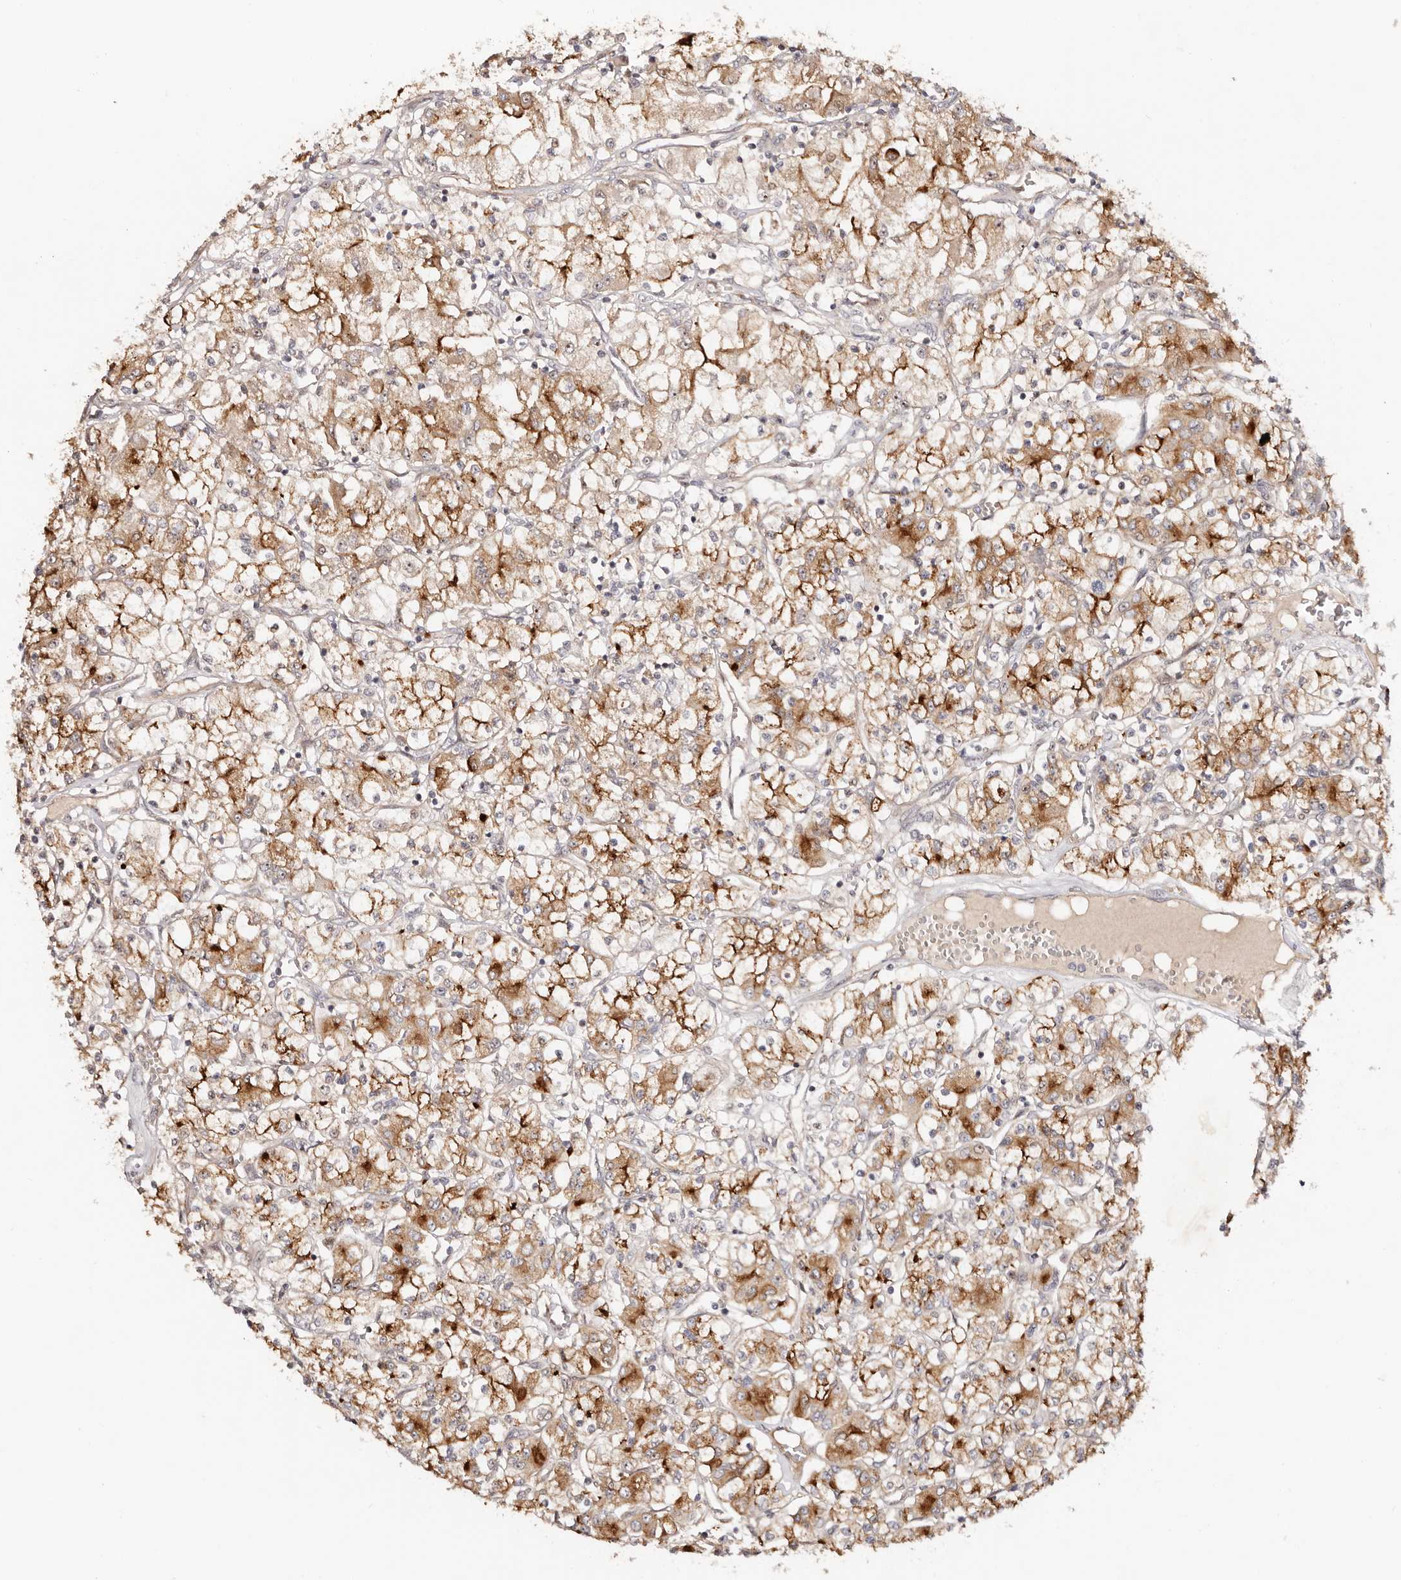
{"staining": {"intensity": "strong", "quantity": "25%-75%", "location": "cytoplasmic/membranous"}, "tissue": "renal cancer", "cell_type": "Tumor cells", "image_type": "cancer", "snomed": [{"axis": "morphology", "description": "Adenocarcinoma, NOS"}, {"axis": "topography", "description": "Kidney"}], "caption": "There is high levels of strong cytoplasmic/membranous positivity in tumor cells of renal cancer (adenocarcinoma), as demonstrated by immunohistochemical staining (brown color).", "gene": "ODF2L", "patient": {"sex": "female", "age": 59}}